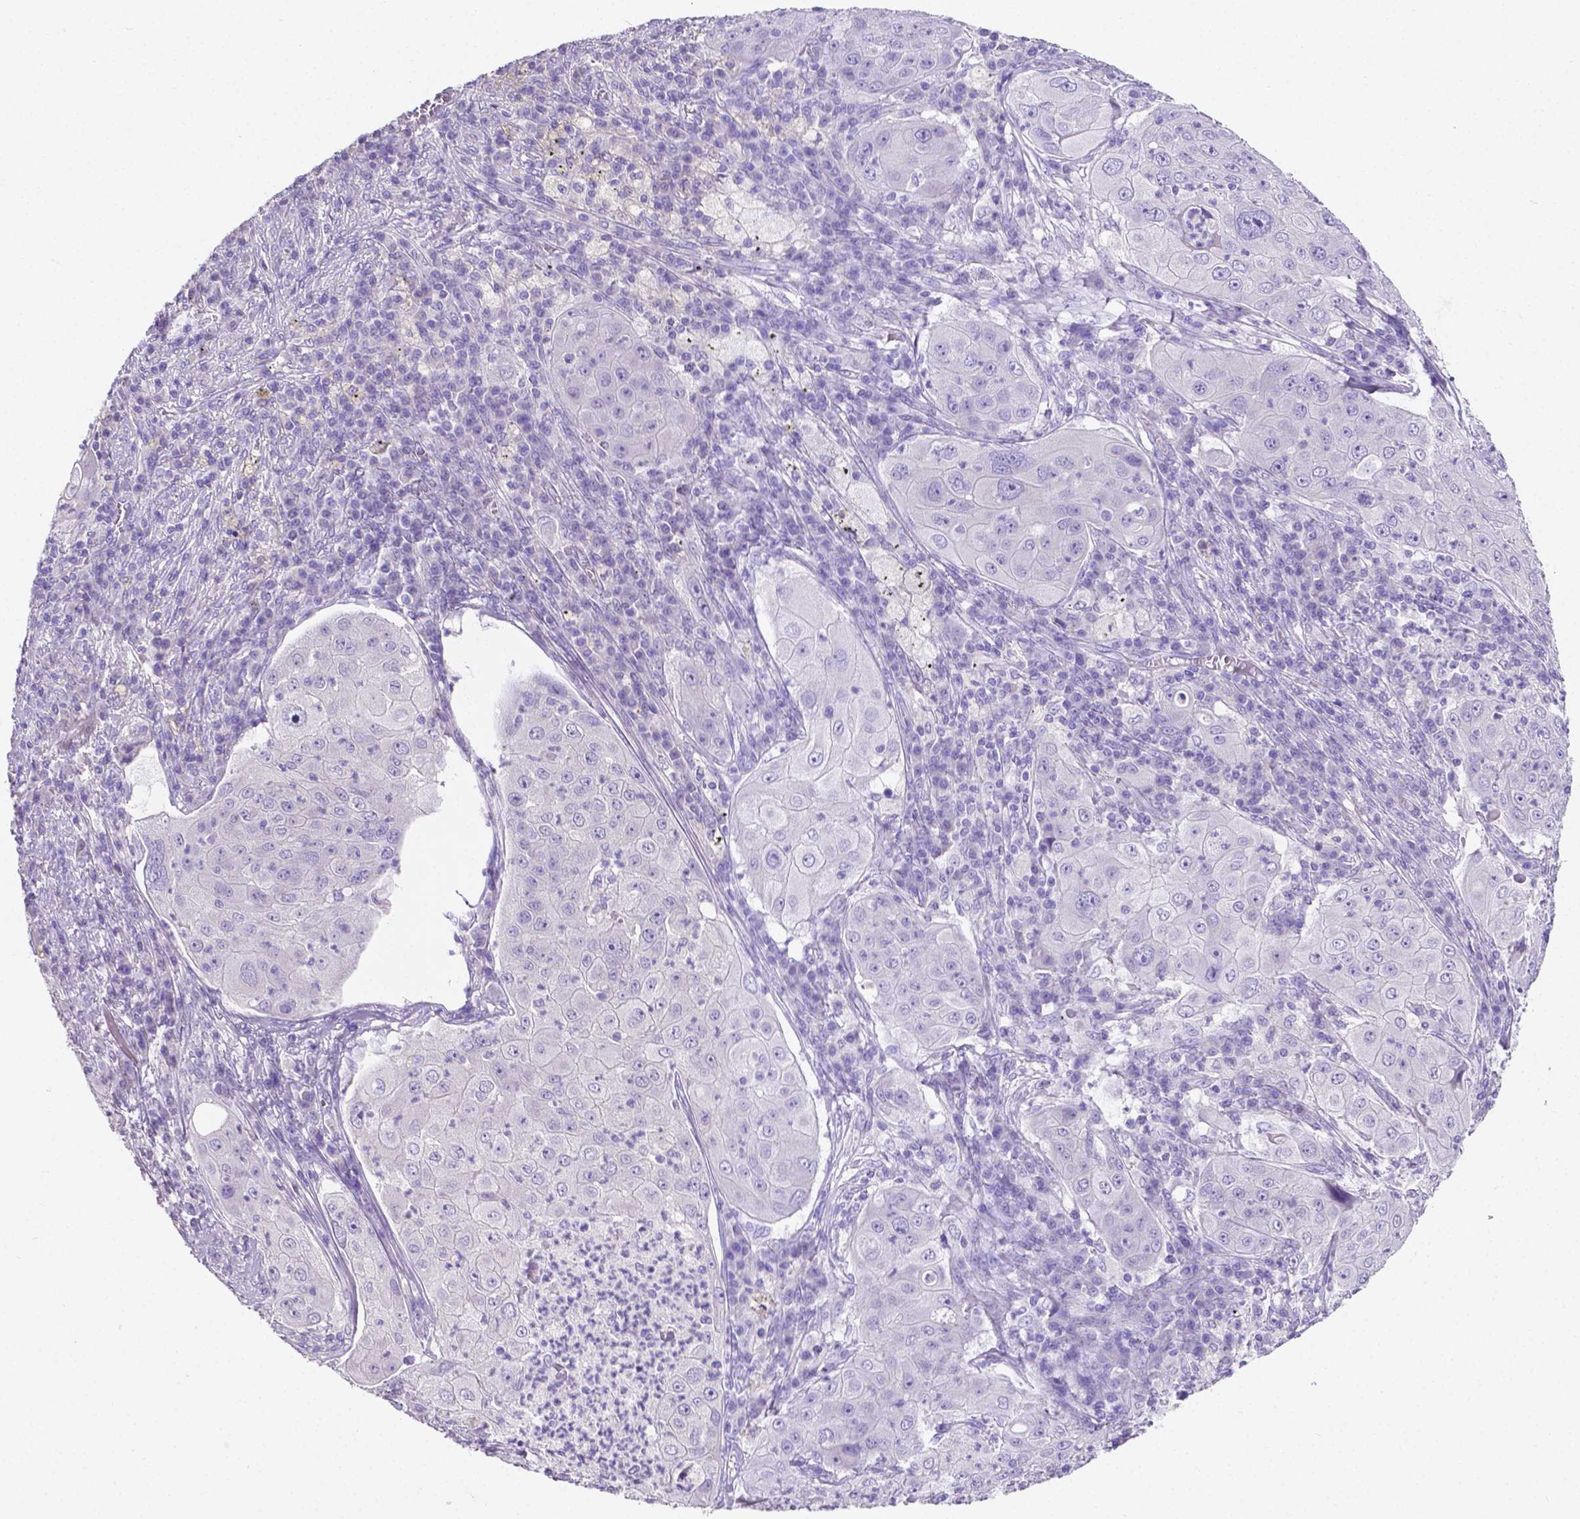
{"staining": {"intensity": "negative", "quantity": "none", "location": "none"}, "tissue": "lung cancer", "cell_type": "Tumor cells", "image_type": "cancer", "snomed": [{"axis": "morphology", "description": "Squamous cell carcinoma, NOS"}, {"axis": "topography", "description": "Lung"}], "caption": "This is an immunohistochemistry (IHC) micrograph of human lung cancer (squamous cell carcinoma). There is no positivity in tumor cells.", "gene": "SLC22A2", "patient": {"sex": "female", "age": 59}}